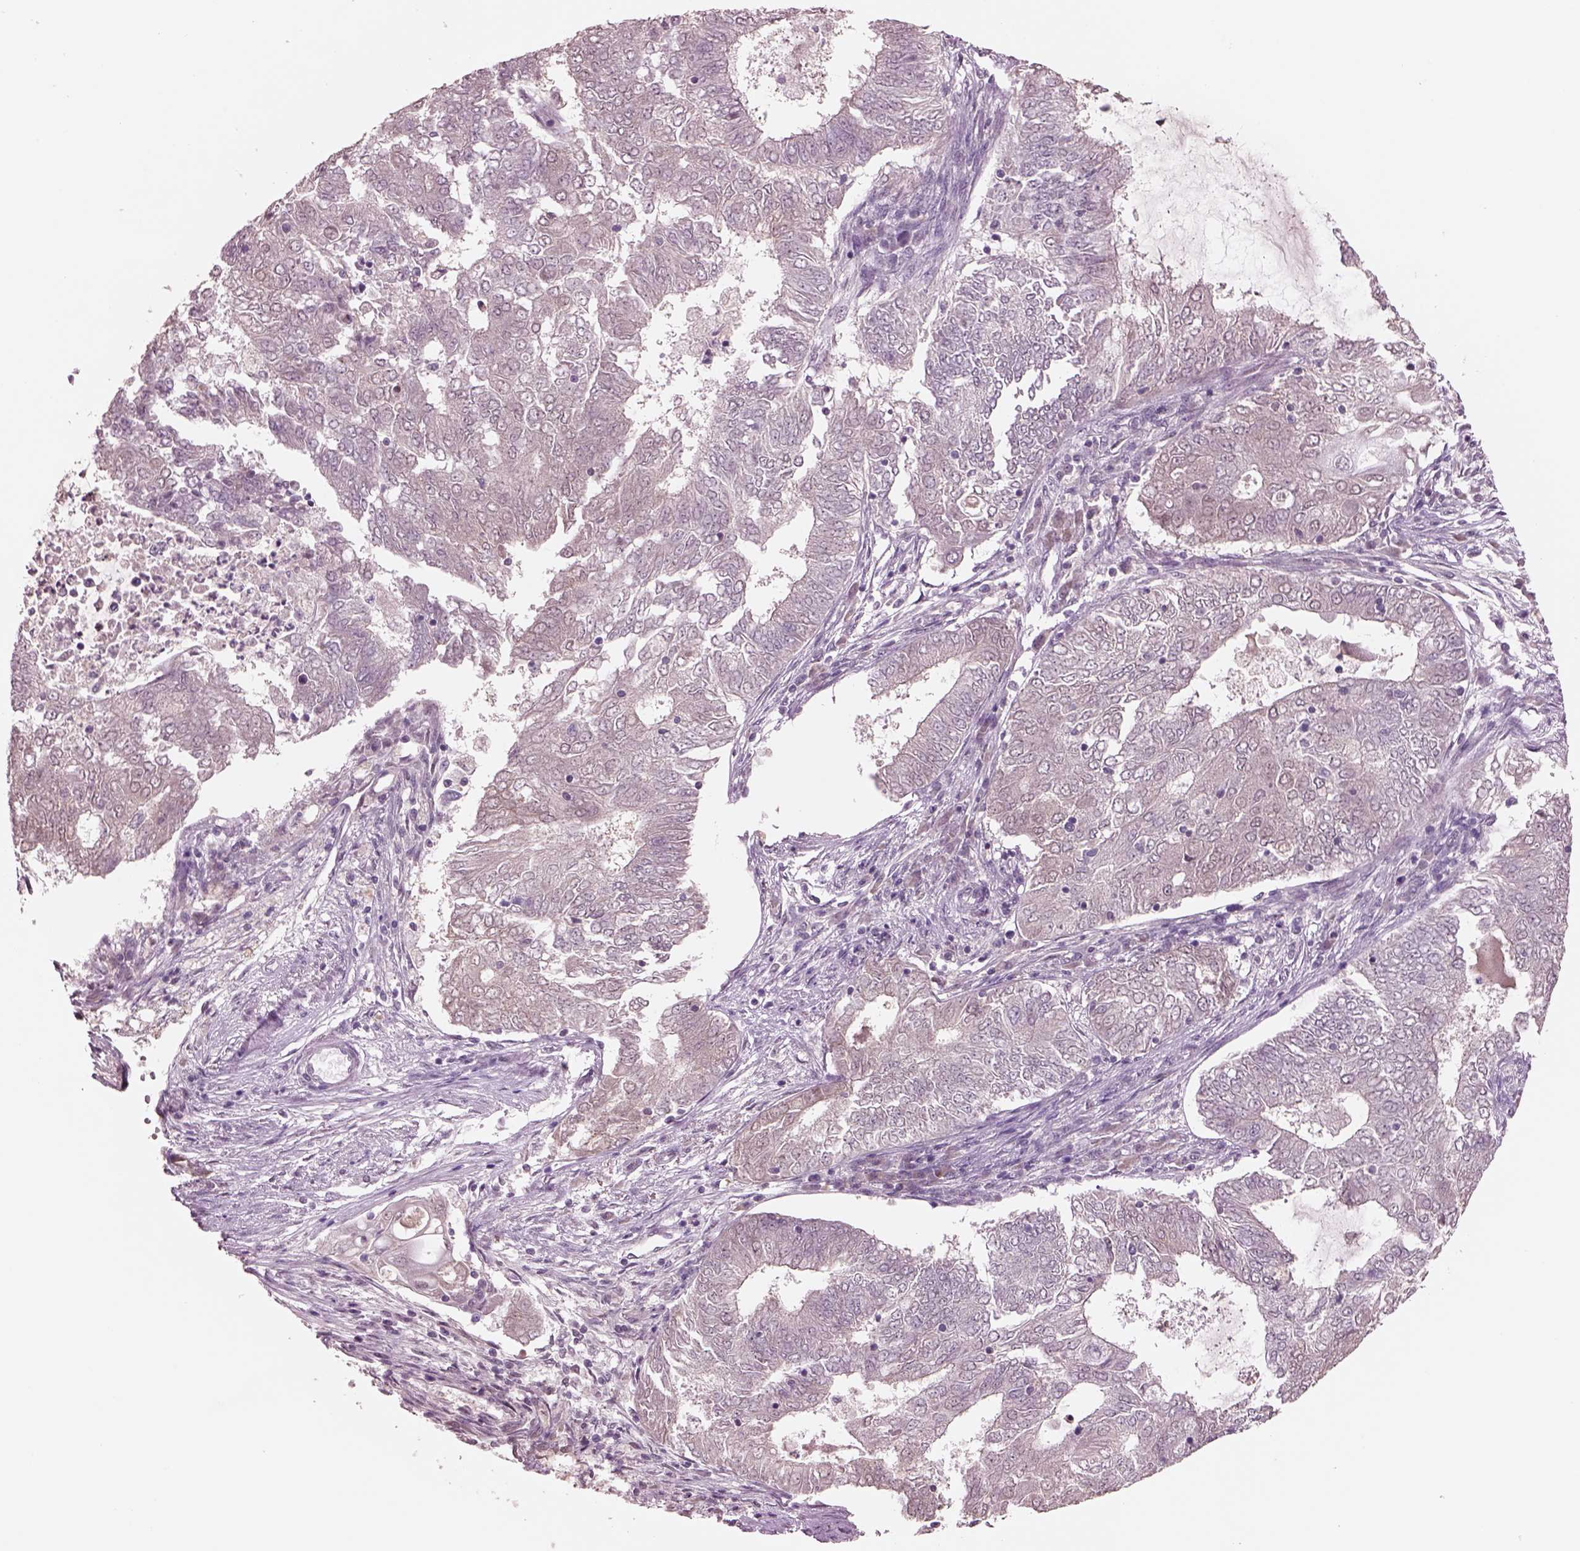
{"staining": {"intensity": "negative", "quantity": "none", "location": "none"}, "tissue": "endometrial cancer", "cell_type": "Tumor cells", "image_type": "cancer", "snomed": [{"axis": "morphology", "description": "Adenocarcinoma, NOS"}, {"axis": "topography", "description": "Endometrium"}], "caption": "This histopathology image is of adenocarcinoma (endometrial) stained with immunohistochemistry to label a protein in brown with the nuclei are counter-stained blue. There is no expression in tumor cells.", "gene": "SEPHS1", "patient": {"sex": "female", "age": 62}}